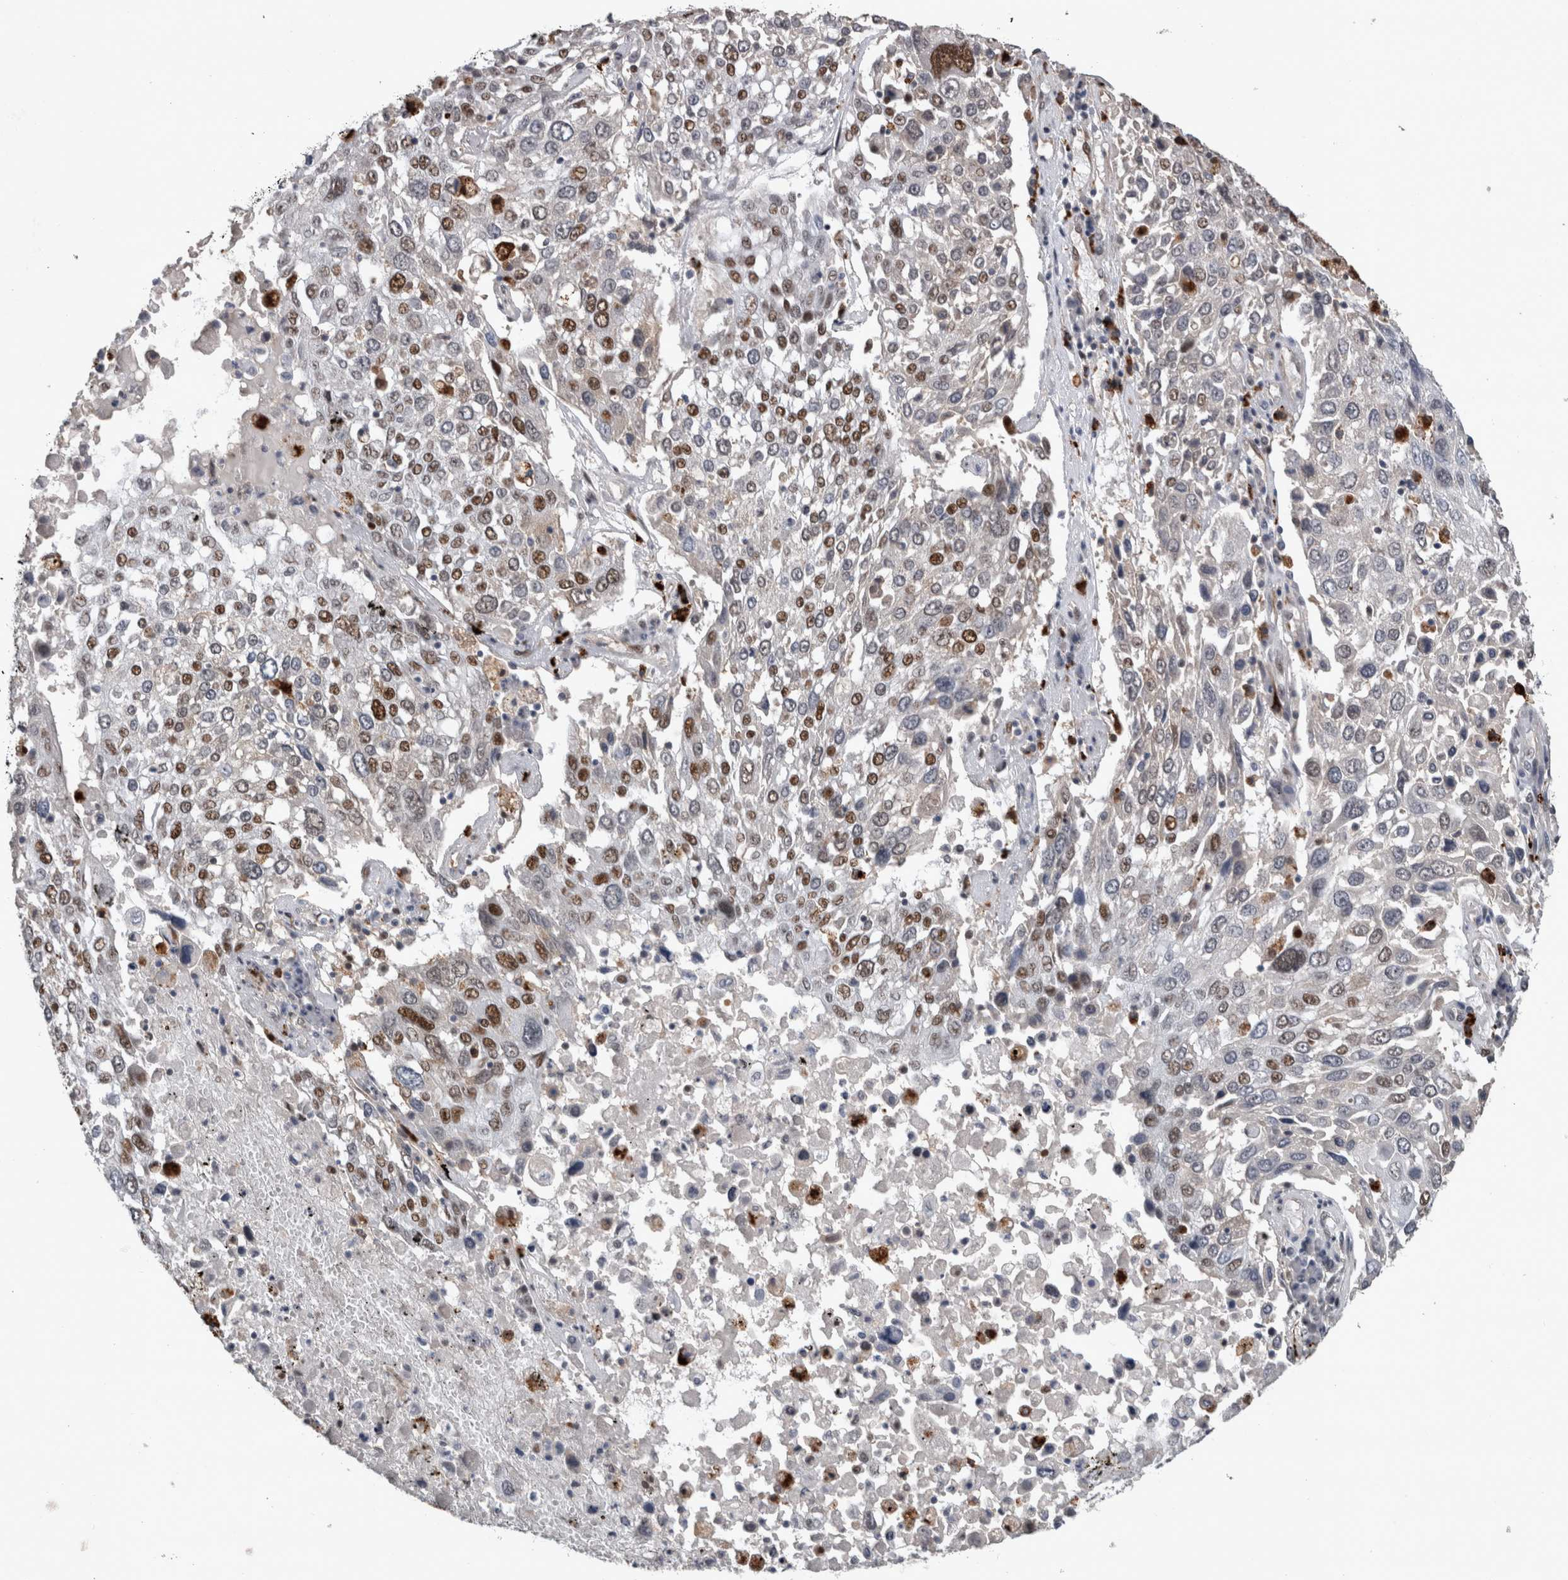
{"staining": {"intensity": "moderate", "quantity": "25%-75%", "location": "nuclear"}, "tissue": "lung cancer", "cell_type": "Tumor cells", "image_type": "cancer", "snomed": [{"axis": "morphology", "description": "Squamous cell carcinoma, NOS"}, {"axis": "topography", "description": "Lung"}], "caption": "This micrograph exhibits immunohistochemistry staining of human lung cancer (squamous cell carcinoma), with medium moderate nuclear expression in approximately 25%-75% of tumor cells.", "gene": "POLD2", "patient": {"sex": "male", "age": 65}}